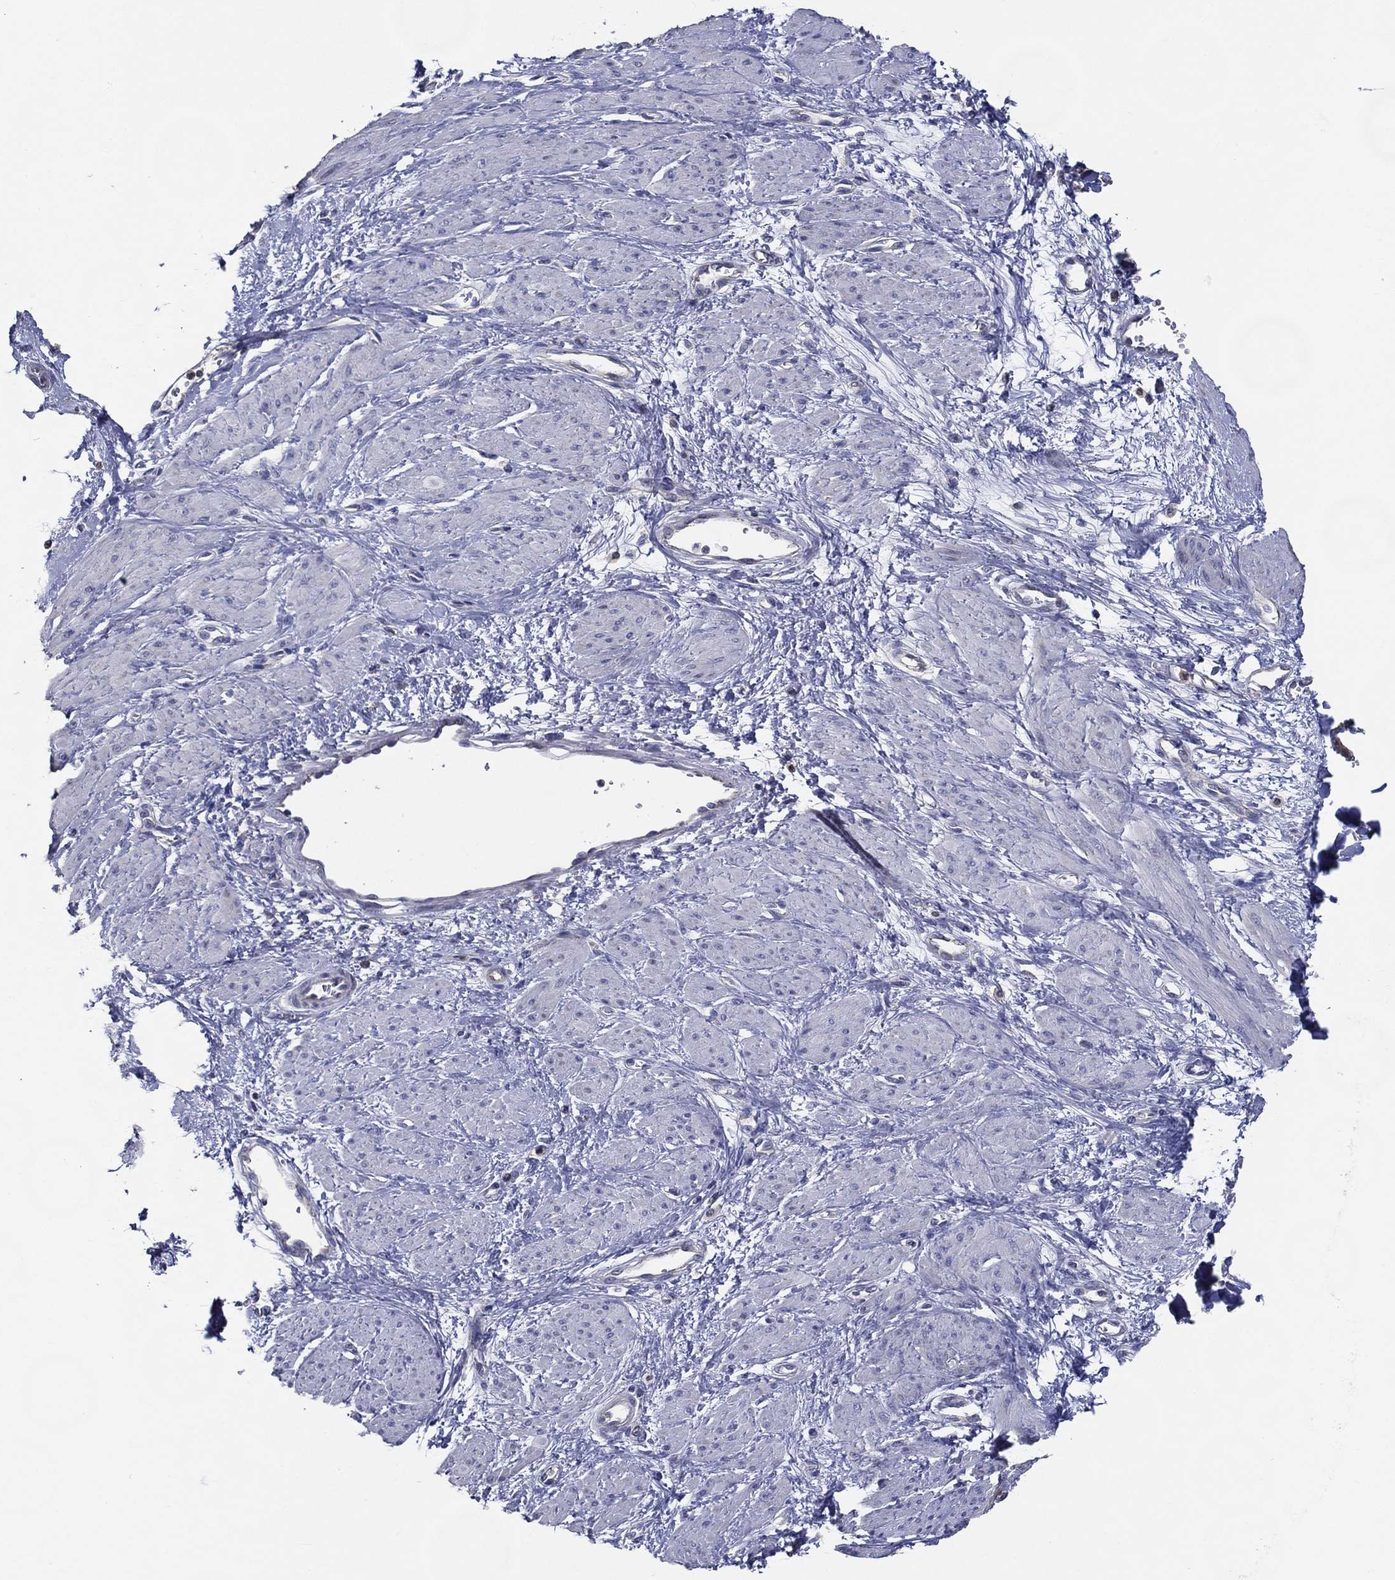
{"staining": {"intensity": "negative", "quantity": "none", "location": "none"}, "tissue": "smooth muscle", "cell_type": "Smooth muscle cells", "image_type": "normal", "snomed": [{"axis": "morphology", "description": "Normal tissue, NOS"}, {"axis": "topography", "description": "Smooth muscle"}, {"axis": "topography", "description": "Uterus"}], "caption": "This is a photomicrograph of immunohistochemistry staining of benign smooth muscle, which shows no expression in smooth muscle cells. The staining is performed using DAB (3,3'-diaminobenzidine) brown chromogen with nuclei counter-stained in using hematoxylin.", "gene": "ZNF223", "patient": {"sex": "female", "age": 39}}